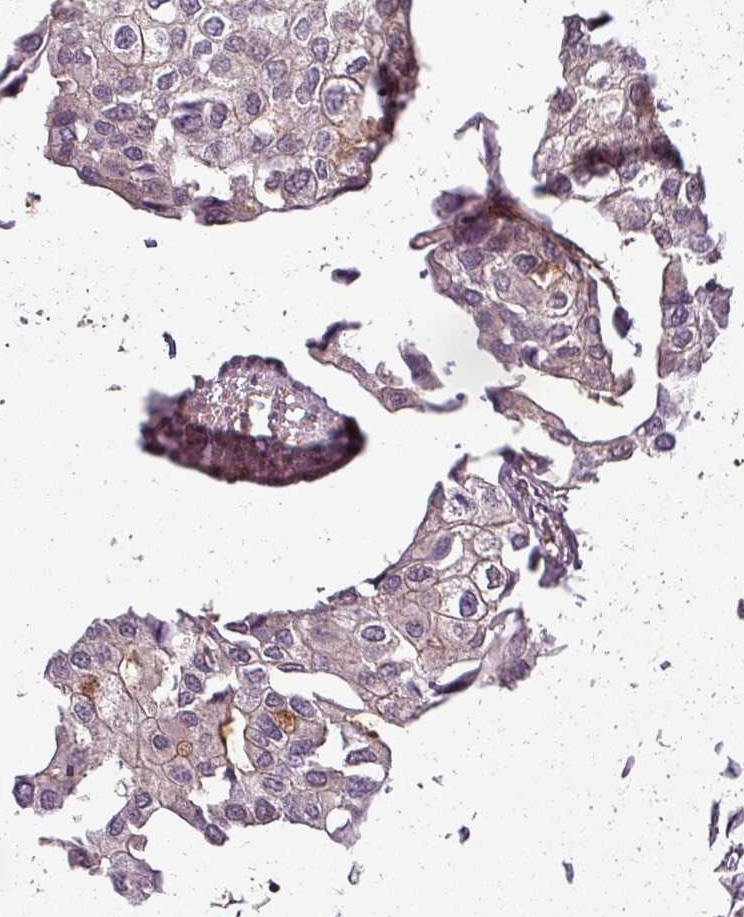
{"staining": {"intensity": "negative", "quantity": "none", "location": "none"}, "tissue": "urothelial cancer", "cell_type": "Tumor cells", "image_type": "cancer", "snomed": [{"axis": "morphology", "description": "Urothelial carcinoma, High grade"}, {"axis": "topography", "description": "Urinary bladder"}], "caption": "There is no significant expression in tumor cells of high-grade urothelial carcinoma.", "gene": "CLIC1", "patient": {"sex": "male", "age": 64}}